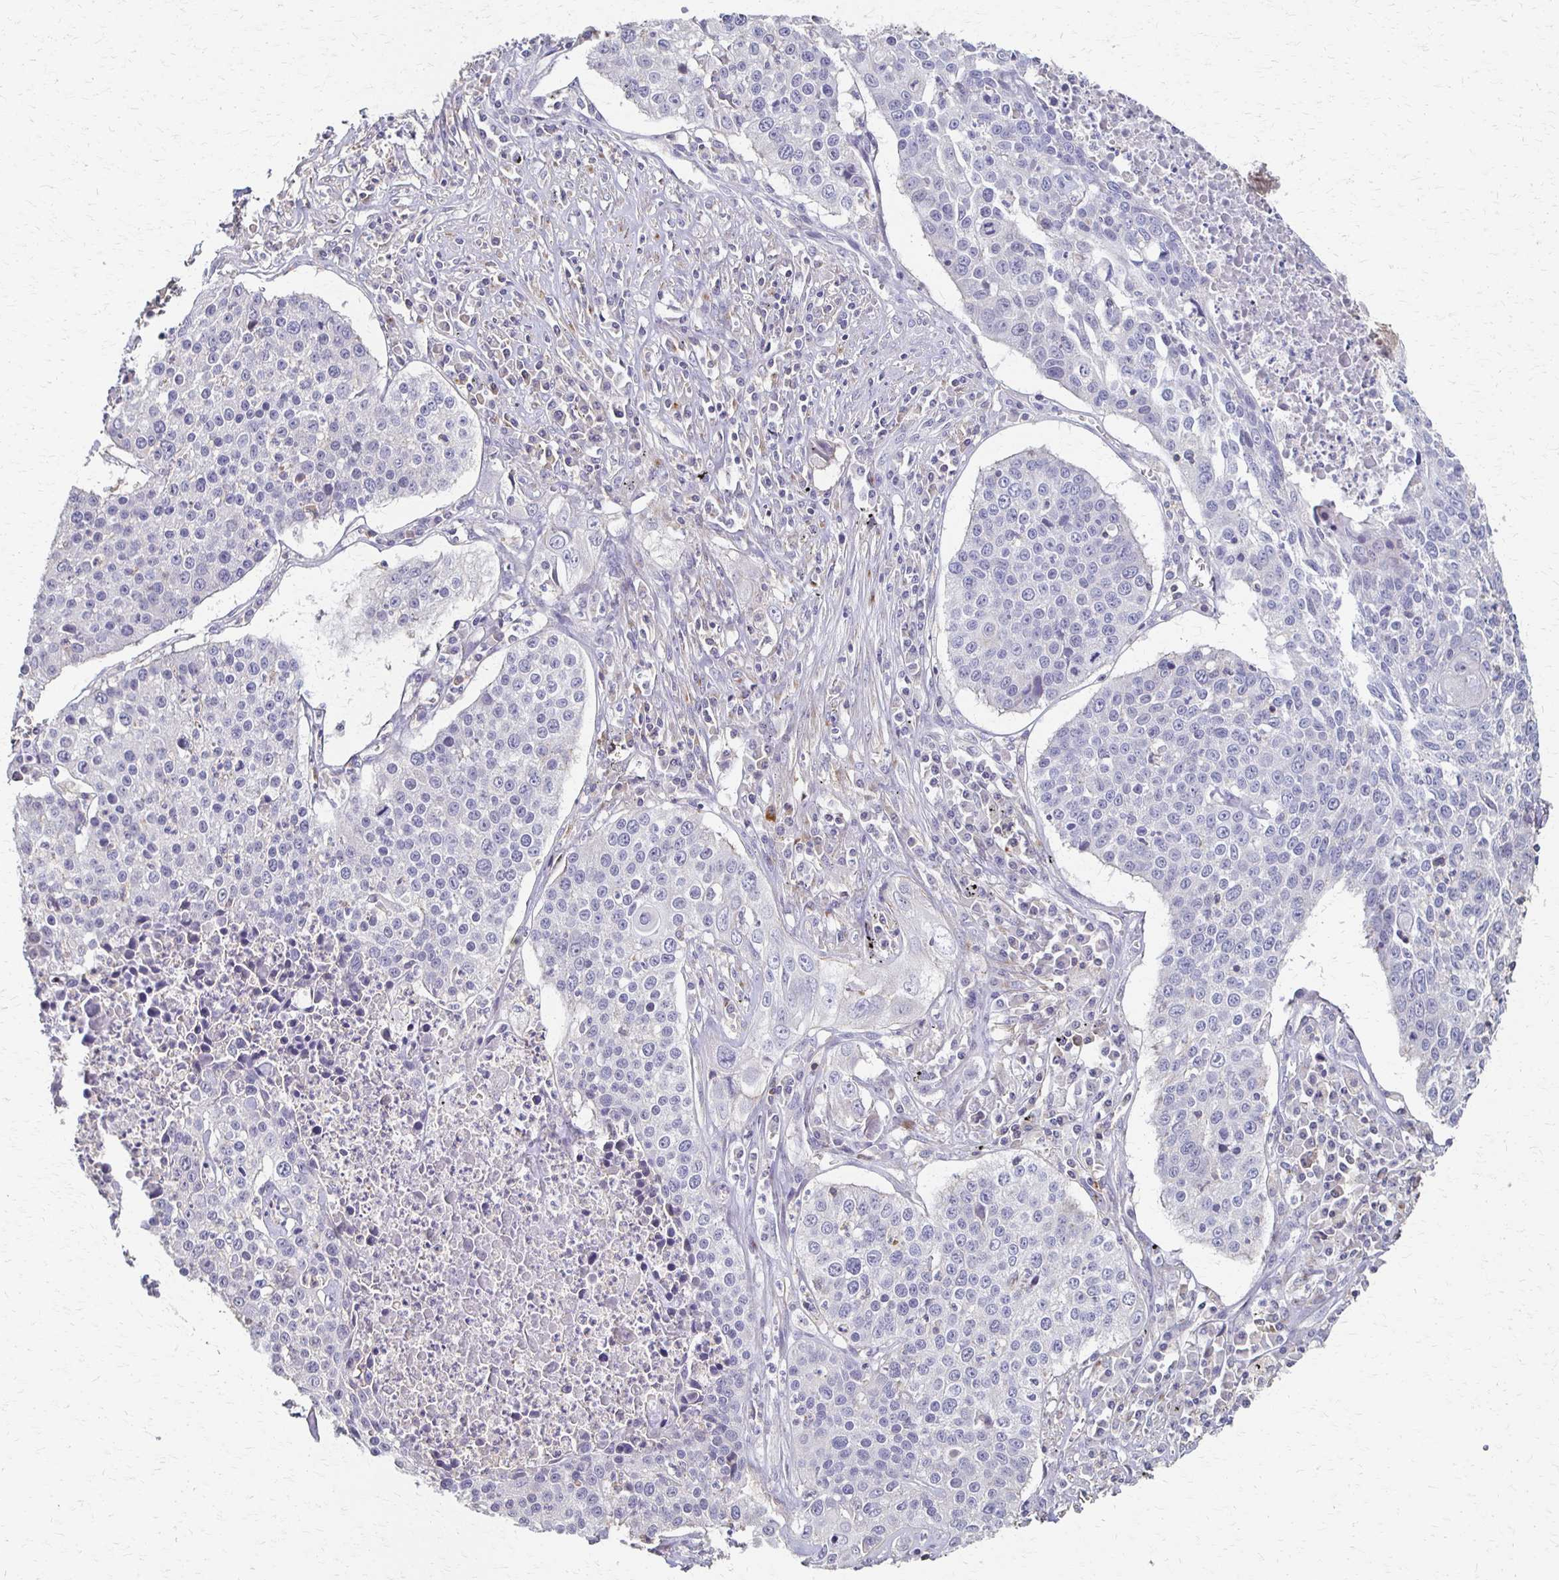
{"staining": {"intensity": "negative", "quantity": "none", "location": "none"}, "tissue": "lung cancer", "cell_type": "Tumor cells", "image_type": "cancer", "snomed": [{"axis": "morphology", "description": "Squamous cell carcinoma, NOS"}, {"axis": "morphology", "description": "Squamous cell carcinoma, metastatic, NOS"}, {"axis": "topography", "description": "Lung"}, {"axis": "topography", "description": "Pleura, NOS"}], "caption": "Tumor cells show no significant protein positivity in lung cancer. The staining was performed using DAB to visualize the protein expression in brown, while the nuclei were stained in blue with hematoxylin (Magnification: 20x).", "gene": "C1QTNF7", "patient": {"sex": "male", "age": 72}}